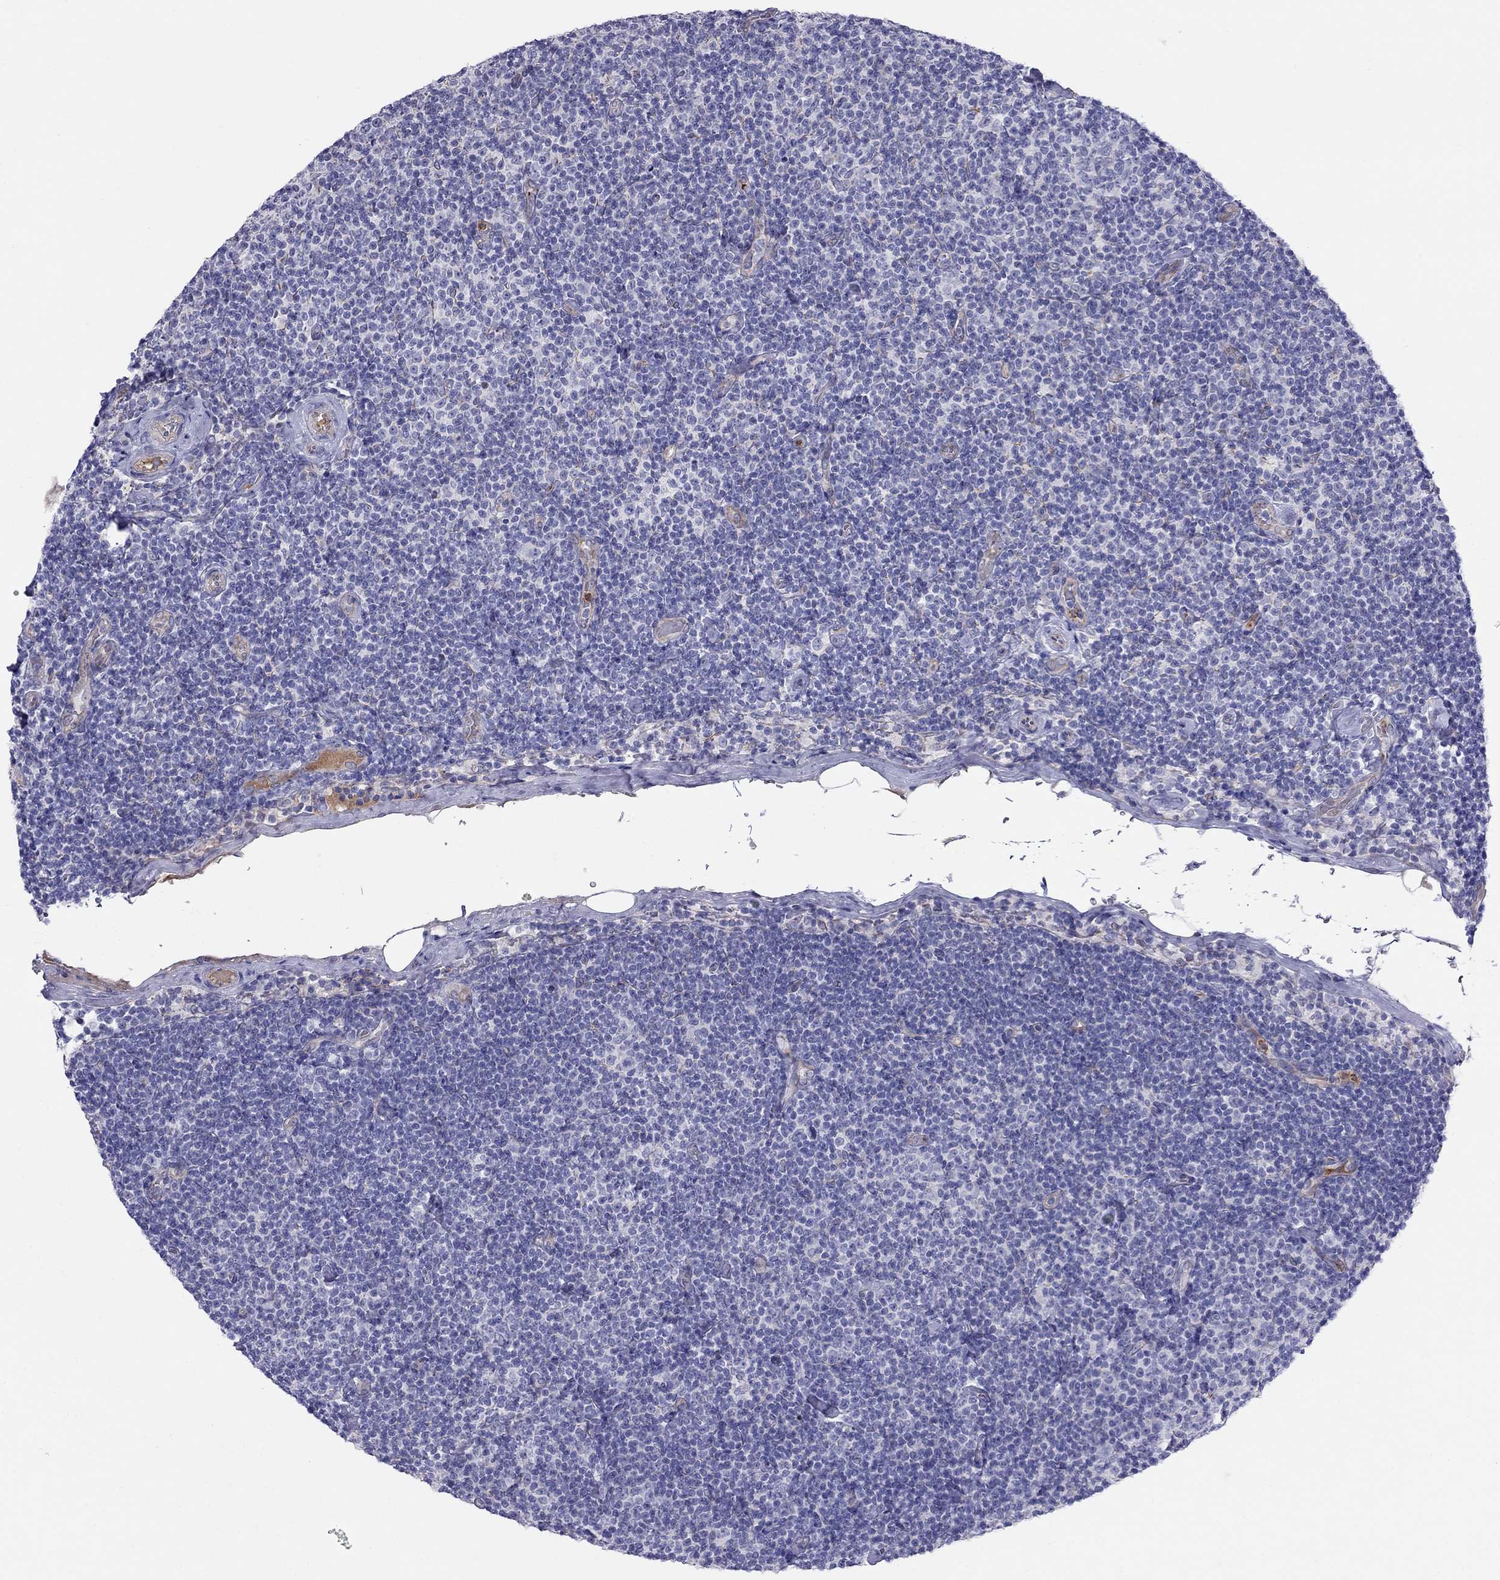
{"staining": {"intensity": "negative", "quantity": "none", "location": "none"}, "tissue": "lymphoma", "cell_type": "Tumor cells", "image_type": "cancer", "snomed": [{"axis": "morphology", "description": "Malignant lymphoma, non-Hodgkin's type, Low grade"}, {"axis": "topography", "description": "Lymph node"}], "caption": "Lymphoma was stained to show a protein in brown. There is no significant staining in tumor cells. (Immunohistochemistry, brightfield microscopy, high magnification).", "gene": "SPINT4", "patient": {"sex": "male", "age": 81}}